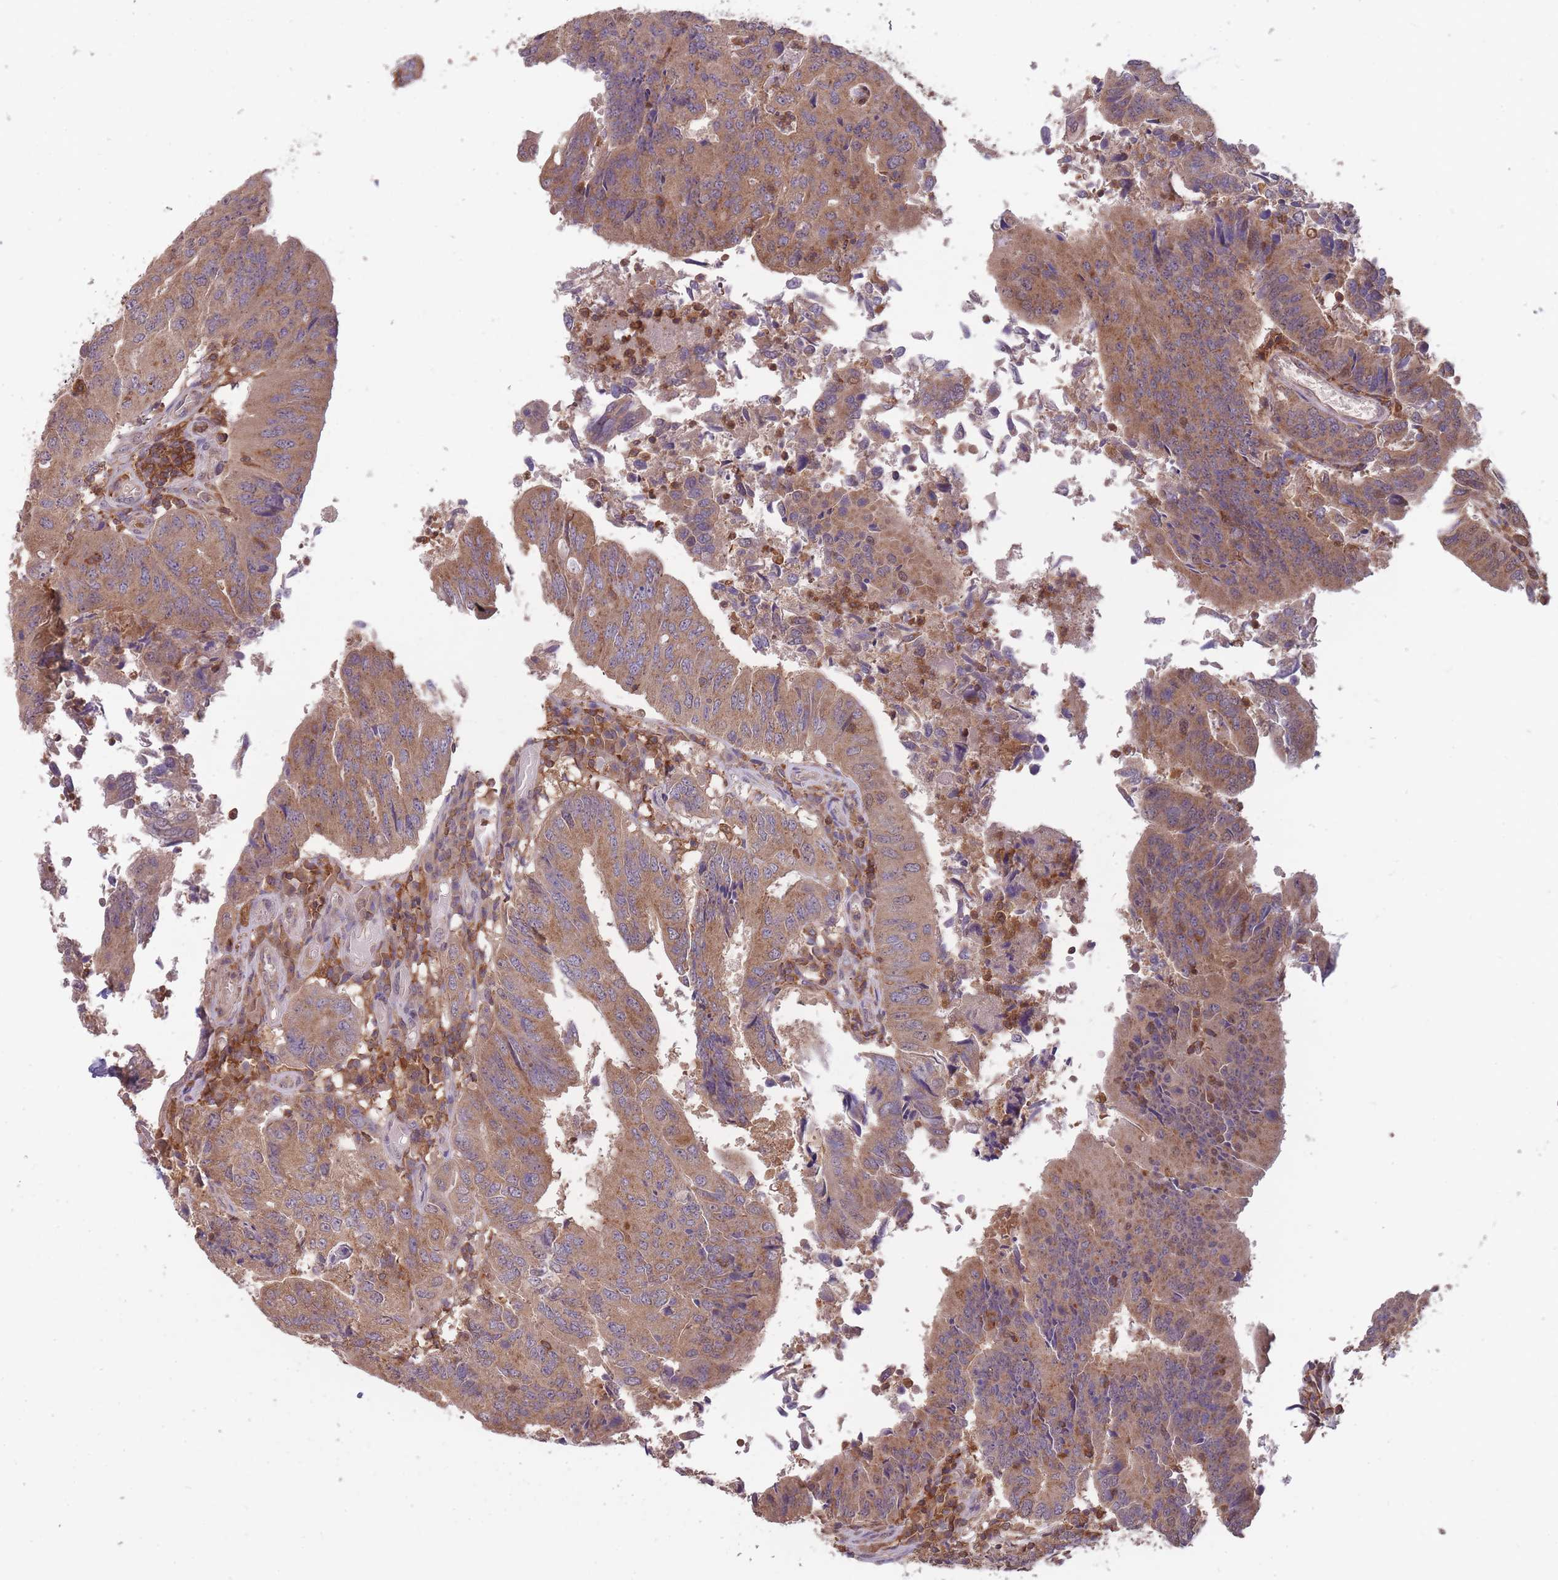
{"staining": {"intensity": "moderate", "quantity": ">75%", "location": "cytoplasmic/membranous"}, "tissue": "colorectal cancer", "cell_type": "Tumor cells", "image_type": "cancer", "snomed": [{"axis": "morphology", "description": "Adenocarcinoma, NOS"}, {"axis": "topography", "description": "Colon"}], "caption": "Immunohistochemical staining of human colorectal cancer shows medium levels of moderate cytoplasmic/membranous protein positivity in about >75% of tumor cells. The staining was performed using DAB (3,3'-diaminobenzidine), with brown indicating positive protein expression. Nuclei are stained blue with hematoxylin.", "gene": "GMIP", "patient": {"sex": "female", "age": 67}}